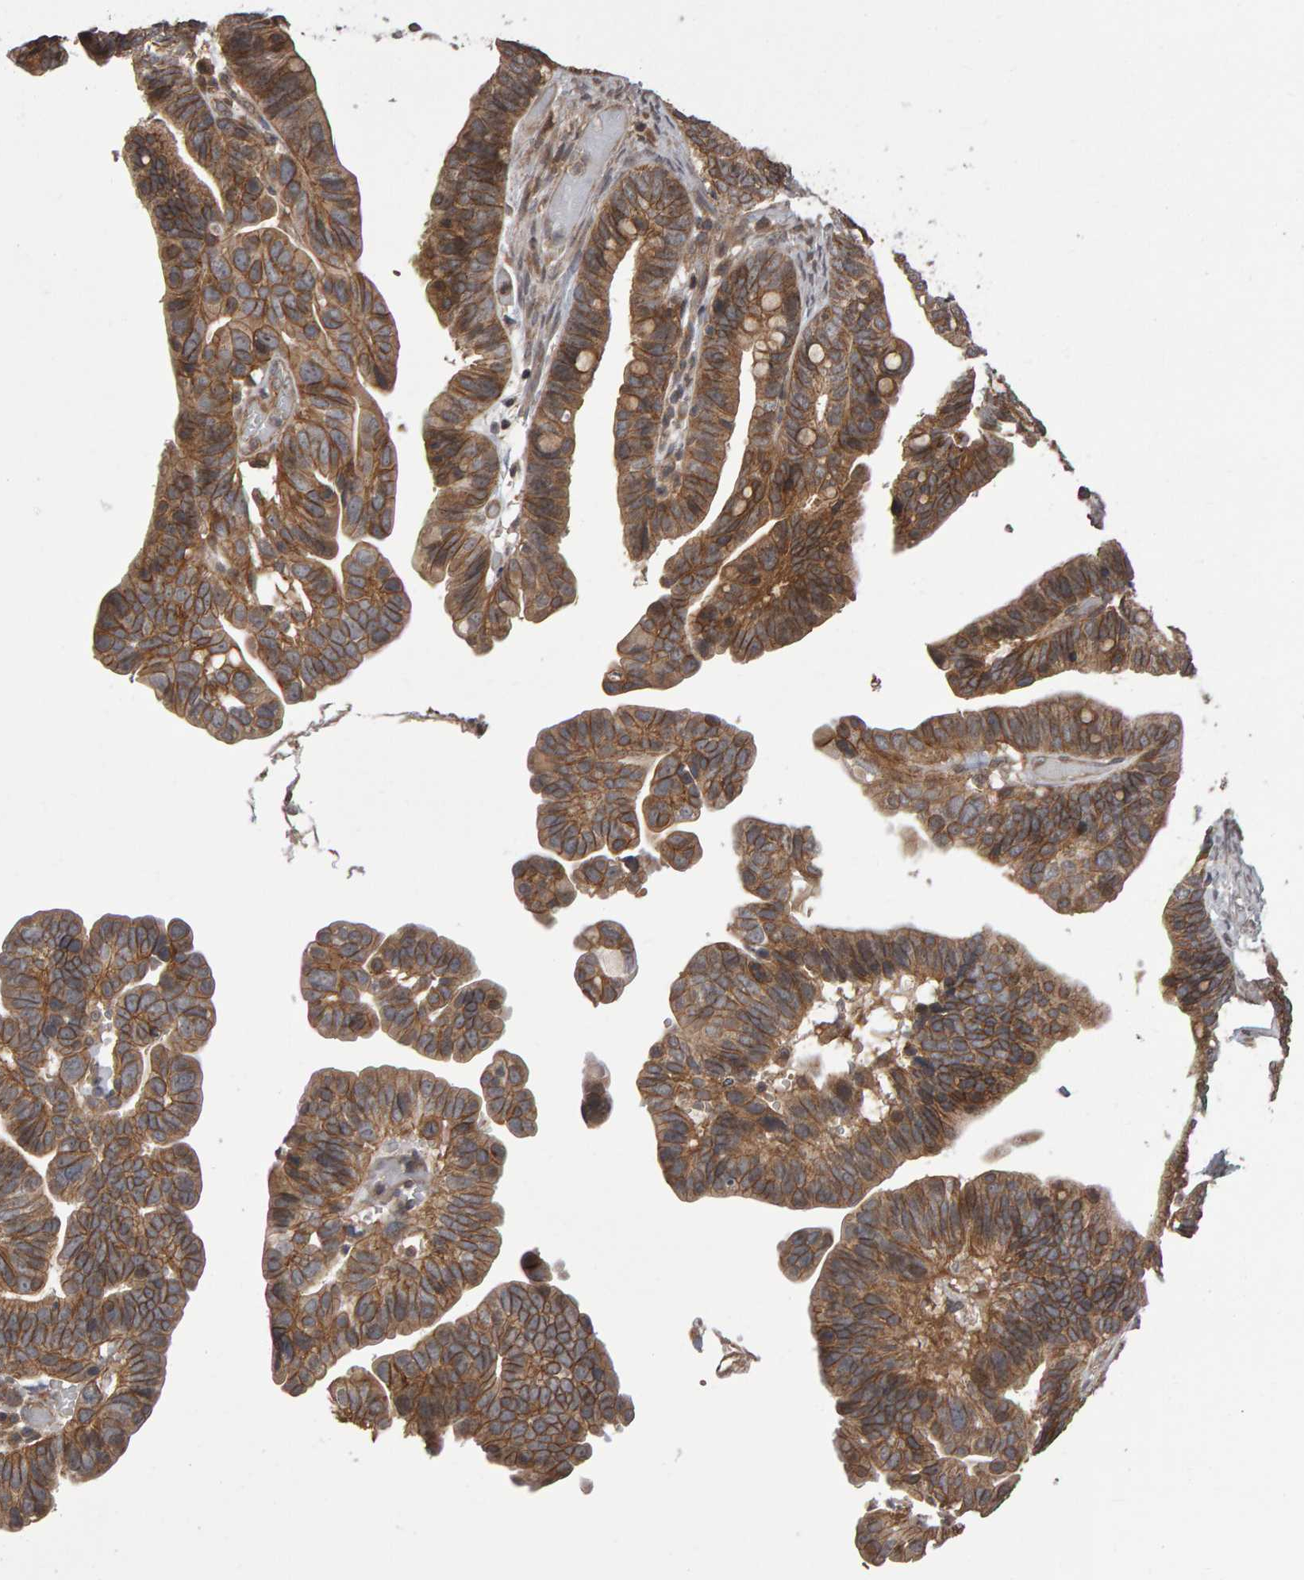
{"staining": {"intensity": "moderate", "quantity": ">75%", "location": "cytoplasmic/membranous"}, "tissue": "ovarian cancer", "cell_type": "Tumor cells", "image_type": "cancer", "snomed": [{"axis": "morphology", "description": "Cystadenocarcinoma, serous, NOS"}, {"axis": "topography", "description": "Ovary"}], "caption": "The micrograph demonstrates a brown stain indicating the presence of a protein in the cytoplasmic/membranous of tumor cells in ovarian cancer (serous cystadenocarcinoma). (IHC, brightfield microscopy, high magnification).", "gene": "SCRIB", "patient": {"sex": "female", "age": 56}}